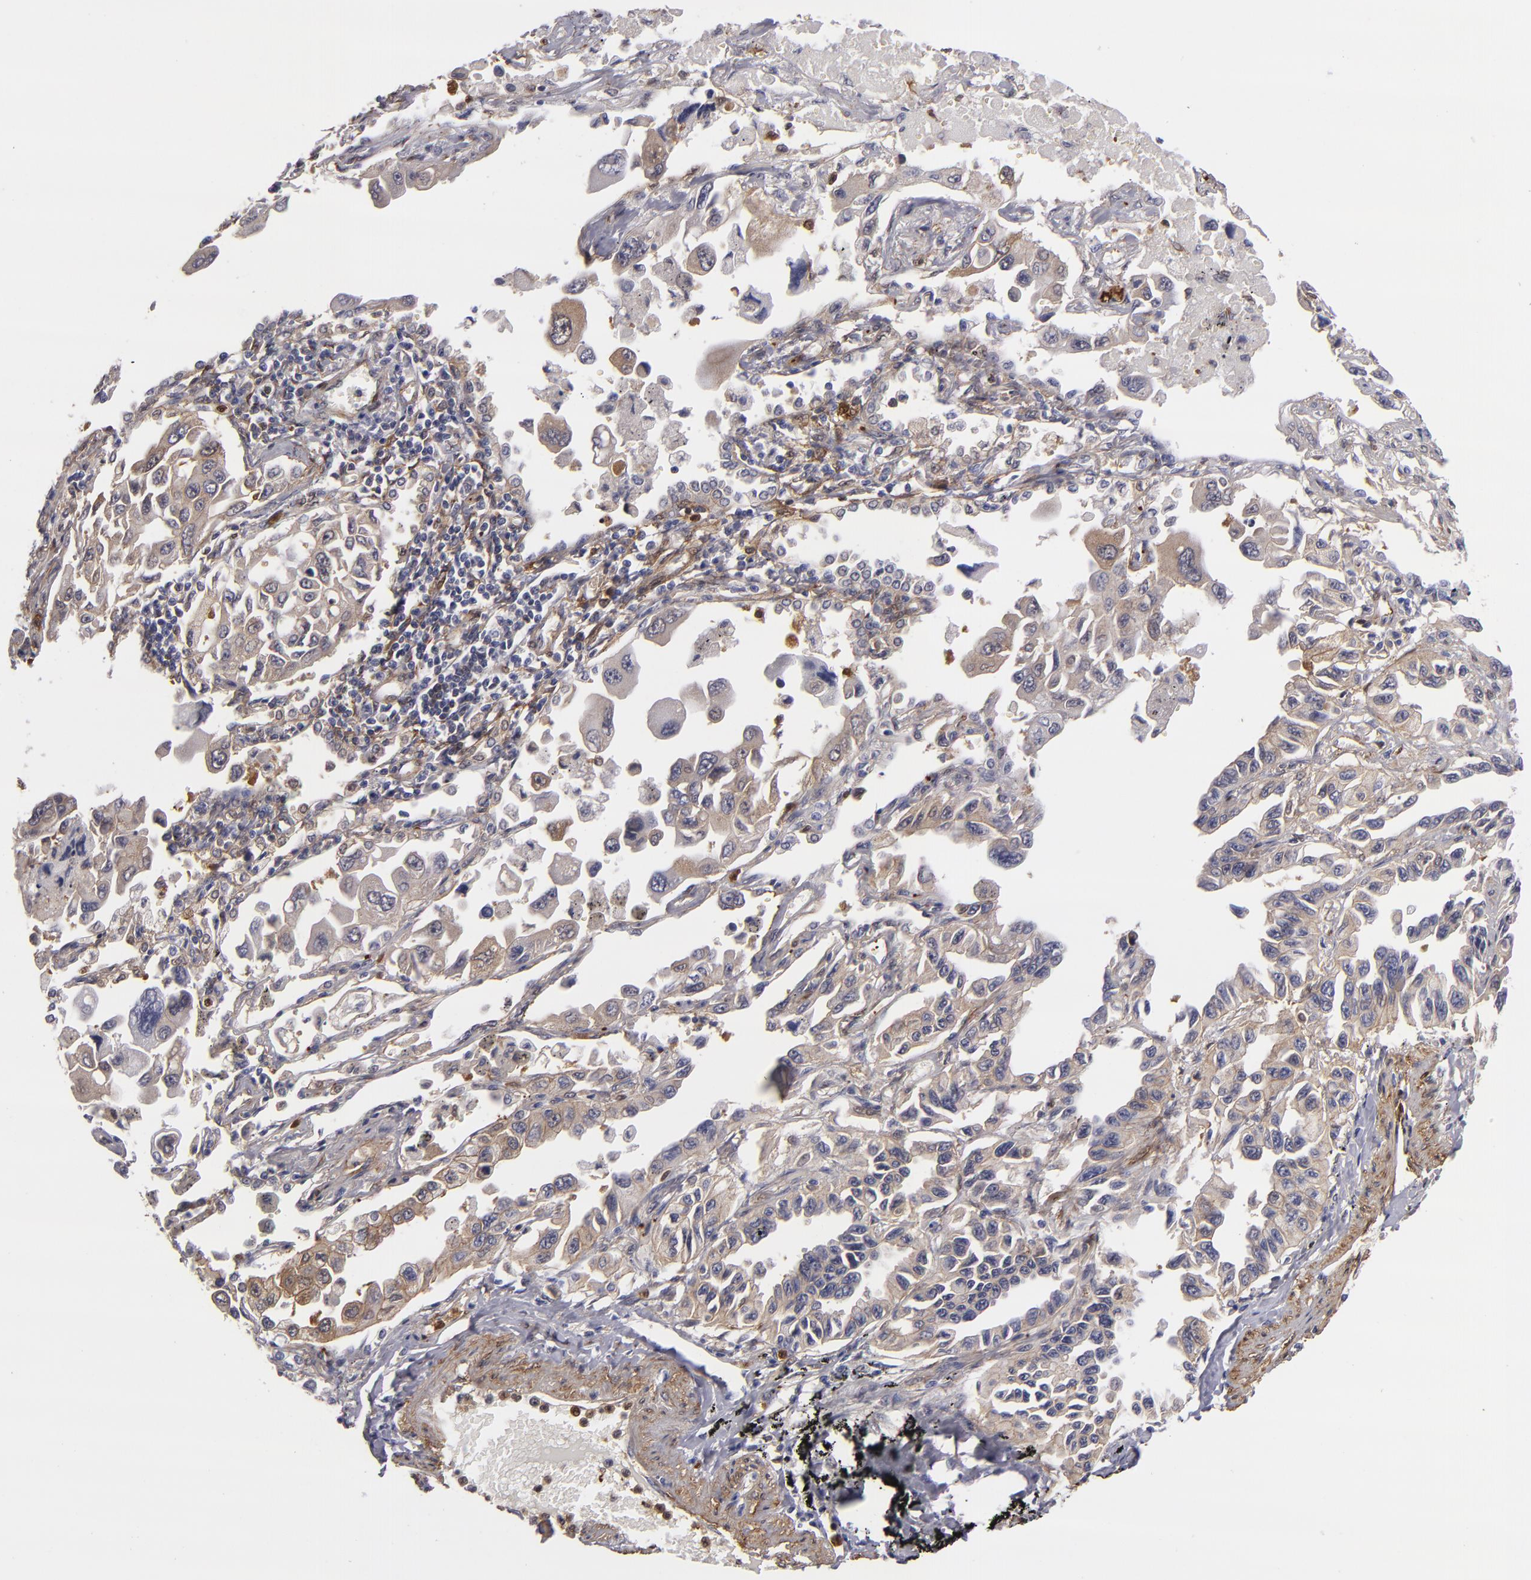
{"staining": {"intensity": "weak", "quantity": "<25%", "location": "cytoplasmic/membranous"}, "tissue": "lung cancer", "cell_type": "Tumor cells", "image_type": "cancer", "snomed": [{"axis": "morphology", "description": "Adenocarcinoma, NOS"}, {"axis": "topography", "description": "Lung"}], "caption": "Immunohistochemical staining of adenocarcinoma (lung) displays no significant expression in tumor cells. (DAB (3,3'-diaminobenzidine) immunohistochemistry (IHC) with hematoxylin counter stain).", "gene": "VCL", "patient": {"sex": "male", "age": 64}}